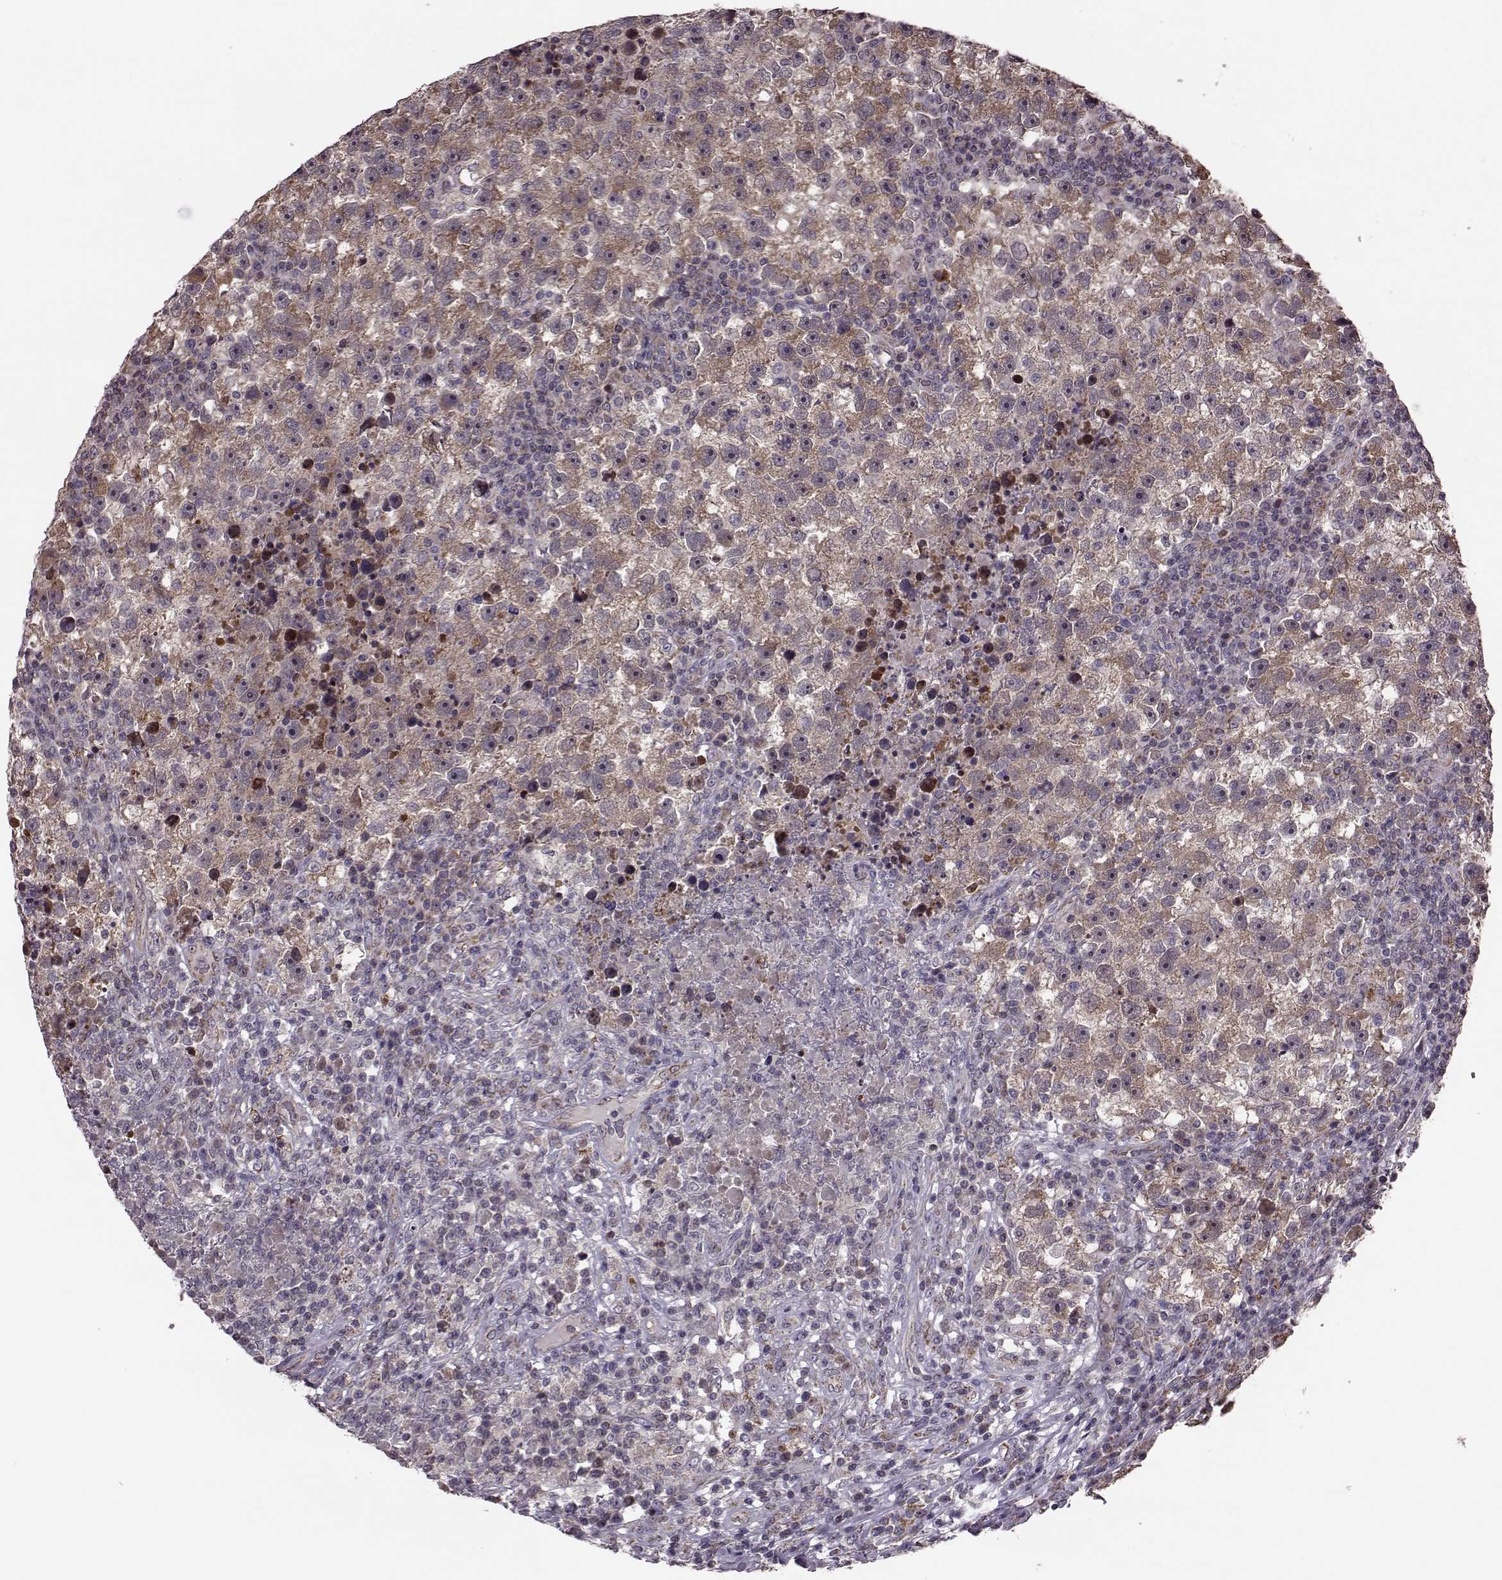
{"staining": {"intensity": "moderate", "quantity": ">75%", "location": "cytoplasmic/membranous"}, "tissue": "testis cancer", "cell_type": "Tumor cells", "image_type": "cancer", "snomed": [{"axis": "morphology", "description": "Seminoma, NOS"}, {"axis": "topography", "description": "Testis"}], "caption": "DAB (3,3'-diaminobenzidine) immunohistochemical staining of testis cancer (seminoma) demonstrates moderate cytoplasmic/membranous protein expression in approximately >75% of tumor cells.", "gene": "PUDP", "patient": {"sex": "male", "age": 47}}